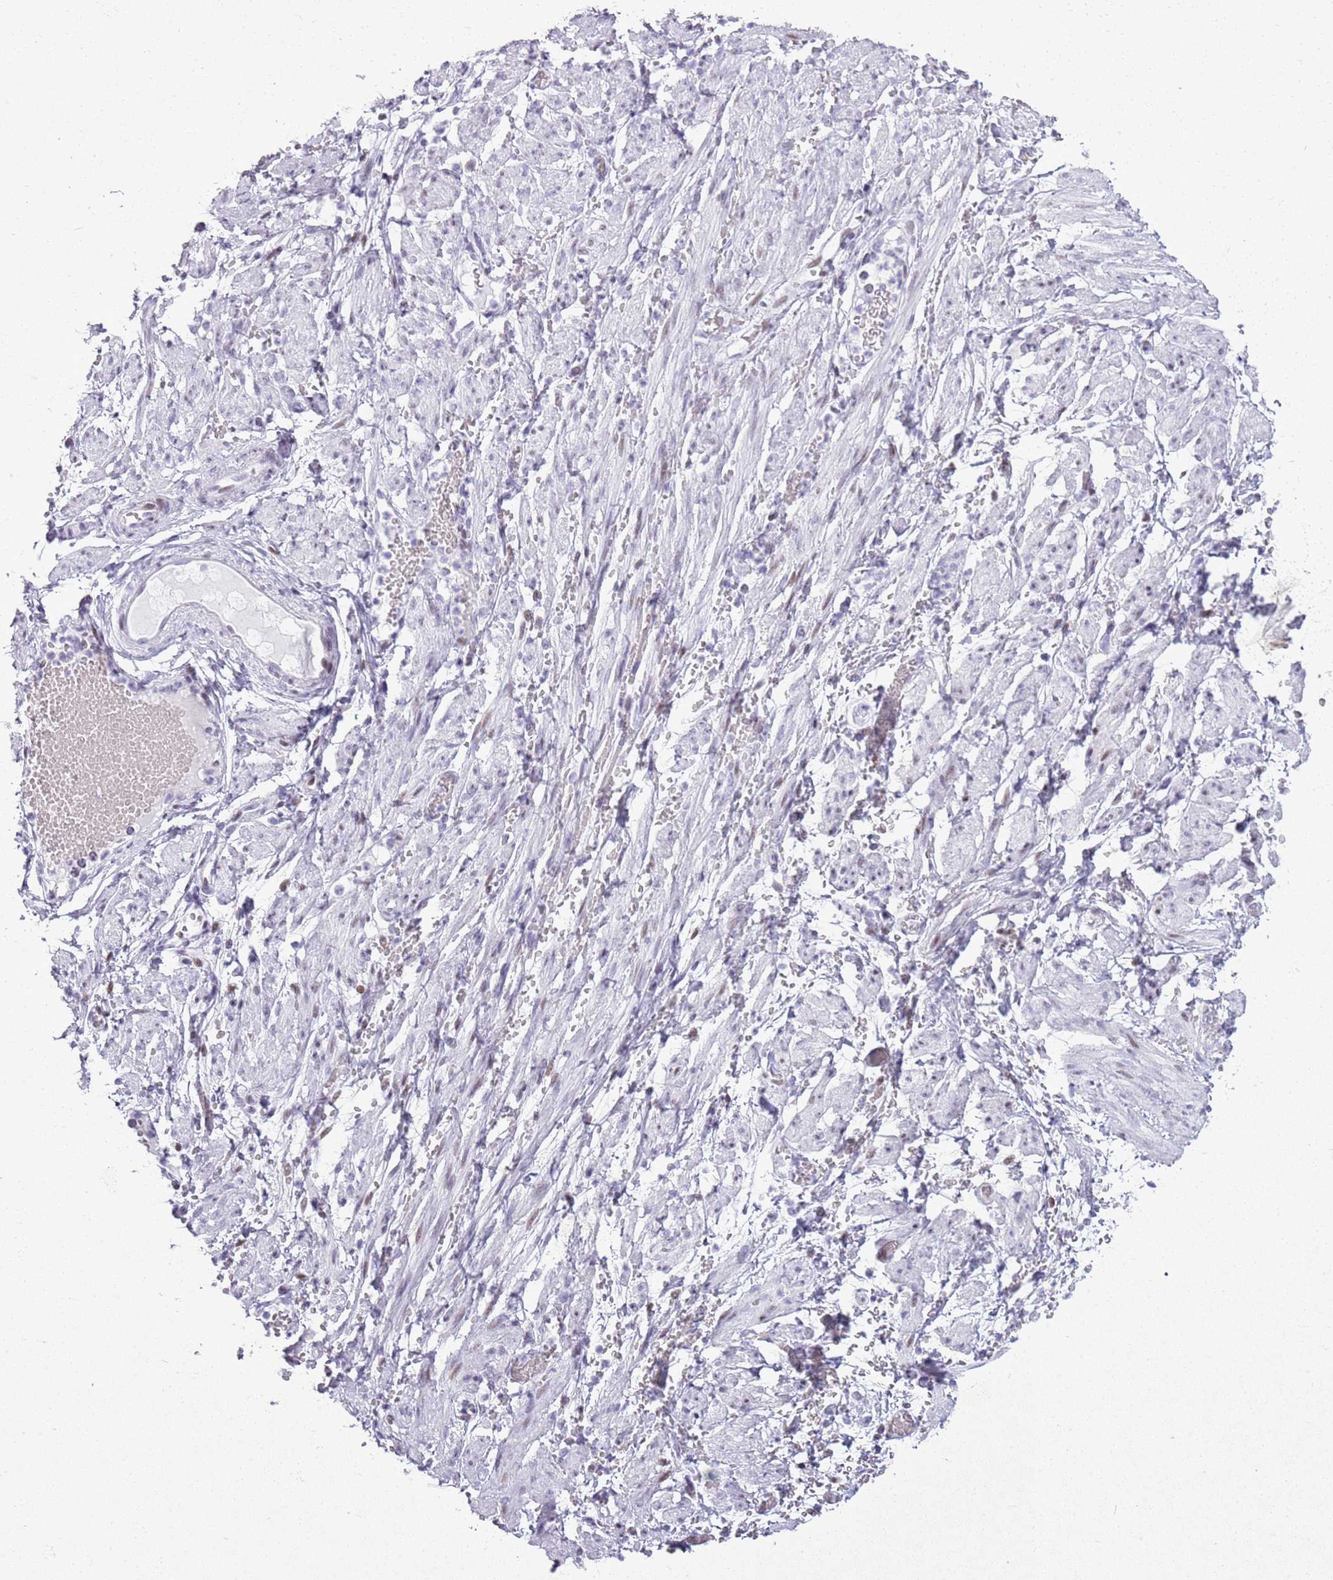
{"staining": {"intensity": "negative", "quantity": "none", "location": "none"}, "tissue": "adipose tissue", "cell_type": "Adipocytes", "image_type": "normal", "snomed": [{"axis": "morphology", "description": "Normal tissue, NOS"}, {"axis": "topography", "description": "Smooth muscle"}, {"axis": "topography", "description": "Peripheral nerve tissue"}], "caption": "This is an immunohistochemistry (IHC) micrograph of normal human adipose tissue. There is no staining in adipocytes.", "gene": "ASIP", "patient": {"sex": "female", "age": 39}}